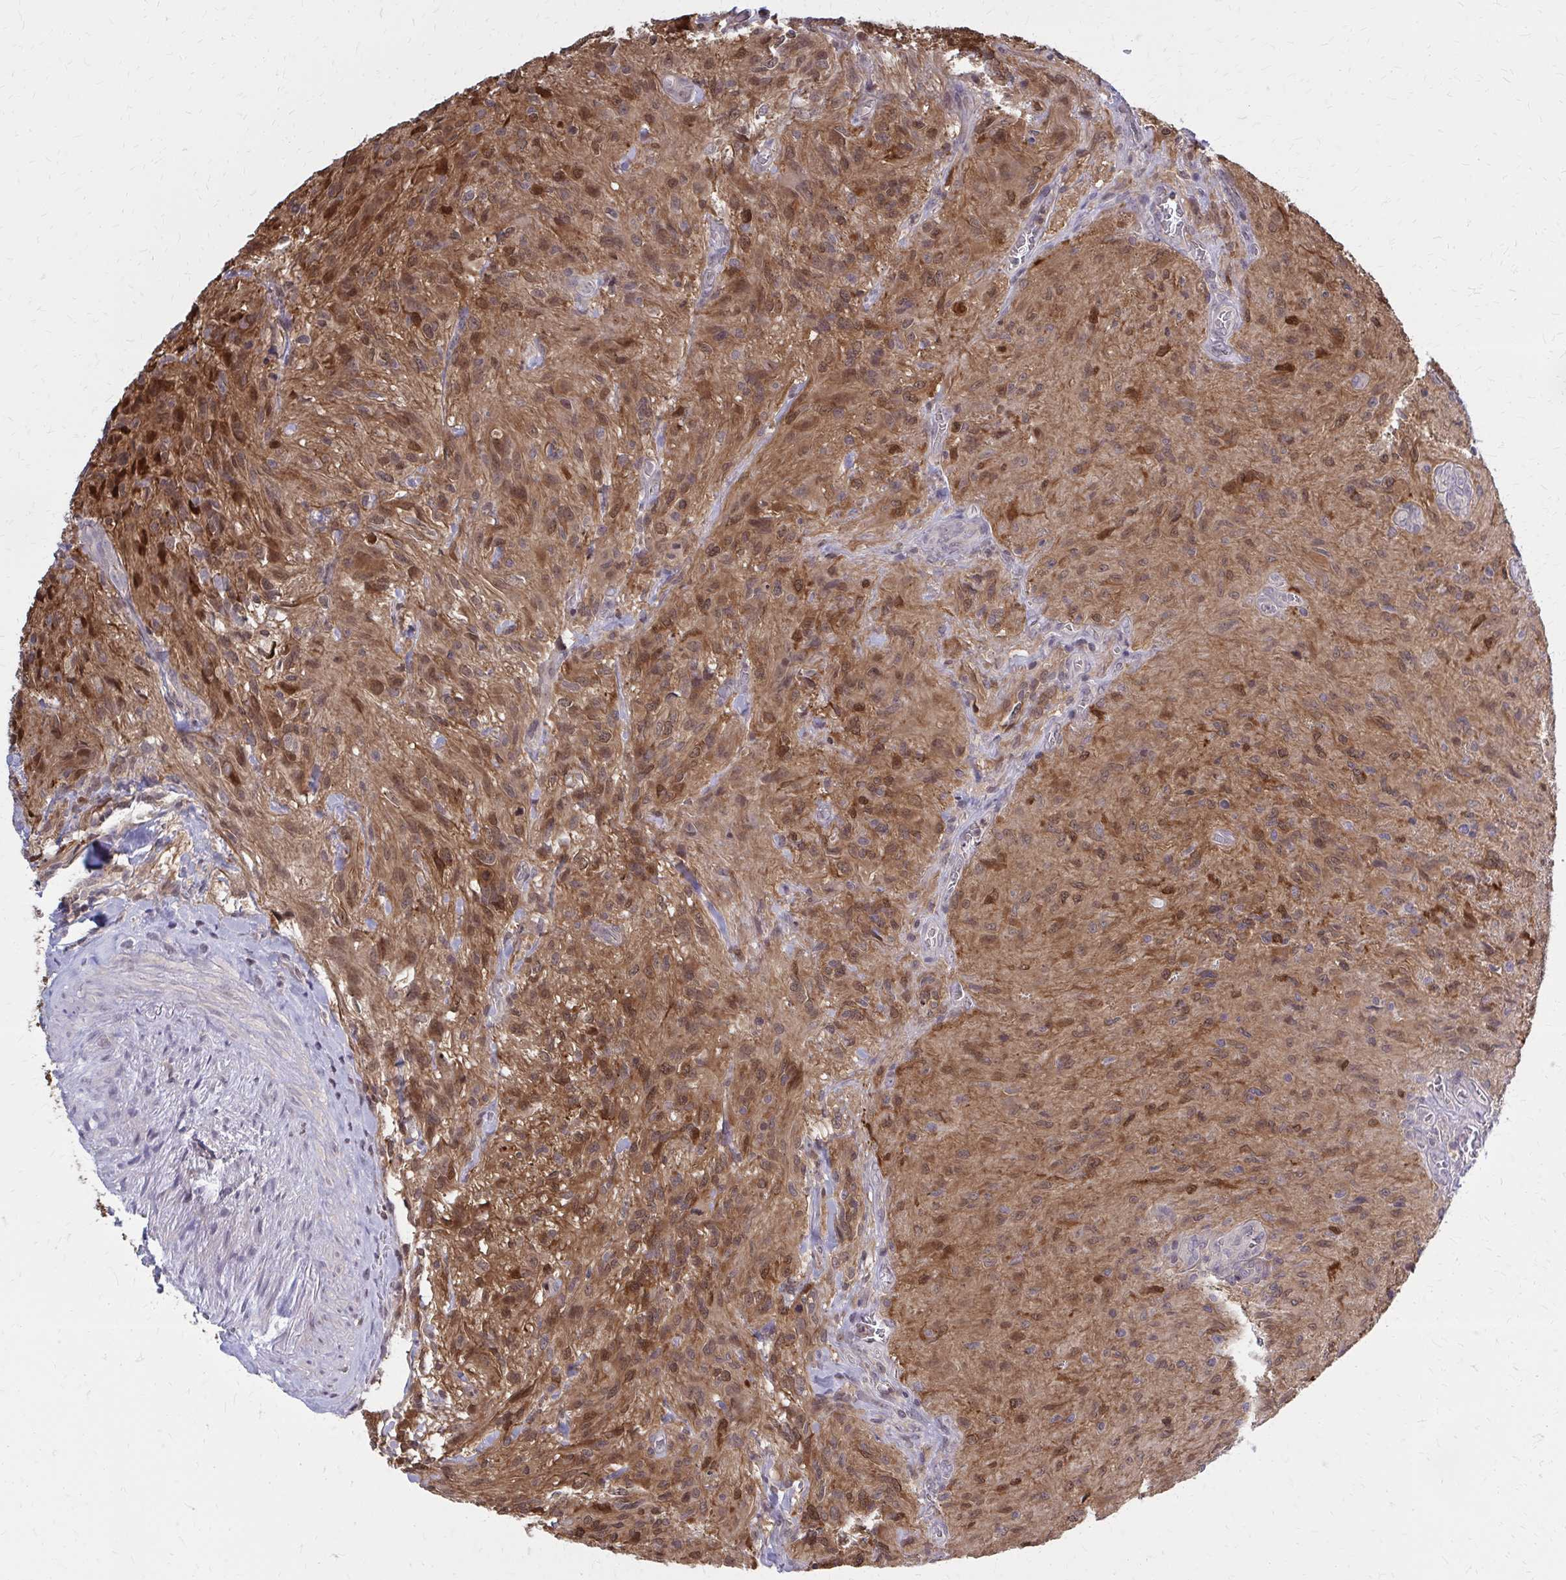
{"staining": {"intensity": "moderate", "quantity": ">75%", "location": "cytoplasmic/membranous"}, "tissue": "glioma", "cell_type": "Tumor cells", "image_type": "cancer", "snomed": [{"axis": "morphology", "description": "Glioma, malignant, High grade"}, {"axis": "topography", "description": "Brain"}], "caption": "Immunohistochemical staining of malignant high-grade glioma demonstrates moderate cytoplasmic/membranous protein expression in about >75% of tumor cells.", "gene": "DBI", "patient": {"sex": "male", "age": 47}}